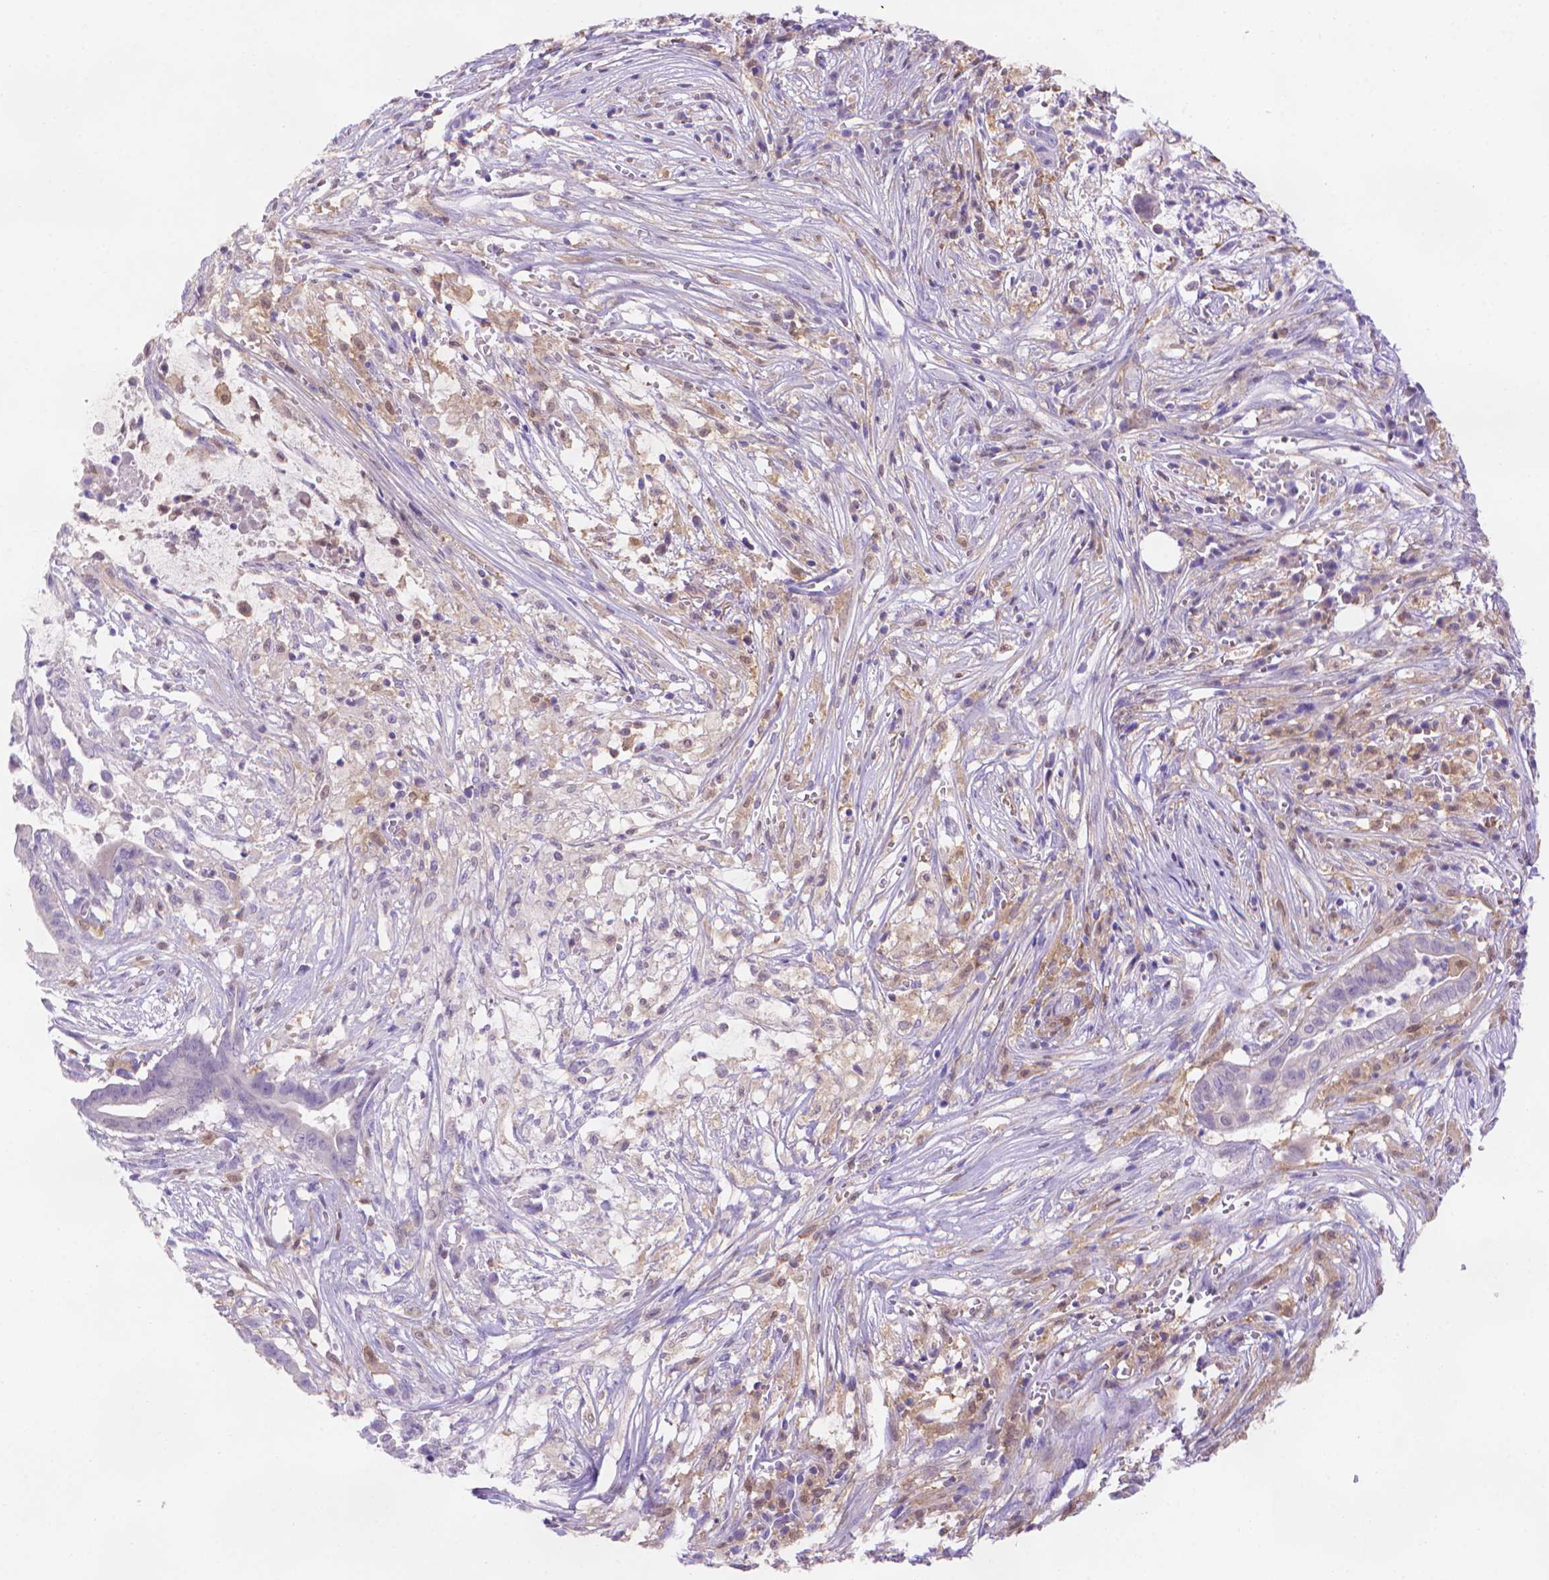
{"staining": {"intensity": "negative", "quantity": "none", "location": "none"}, "tissue": "pancreatic cancer", "cell_type": "Tumor cells", "image_type": "cancer", "snomed": [{"axis": "morphology", "description": "Adenocarcinoma, NOS"}, {"axis": "topography", "description": "Pancreas"}], "caption": "Pancreatic cancer (adenocarcinoma) was stained to show a protein in brown. There is no significant positivity in tumor cells.", "gene": "FGD2", "patient": {"sex": "male", "age": 61}}